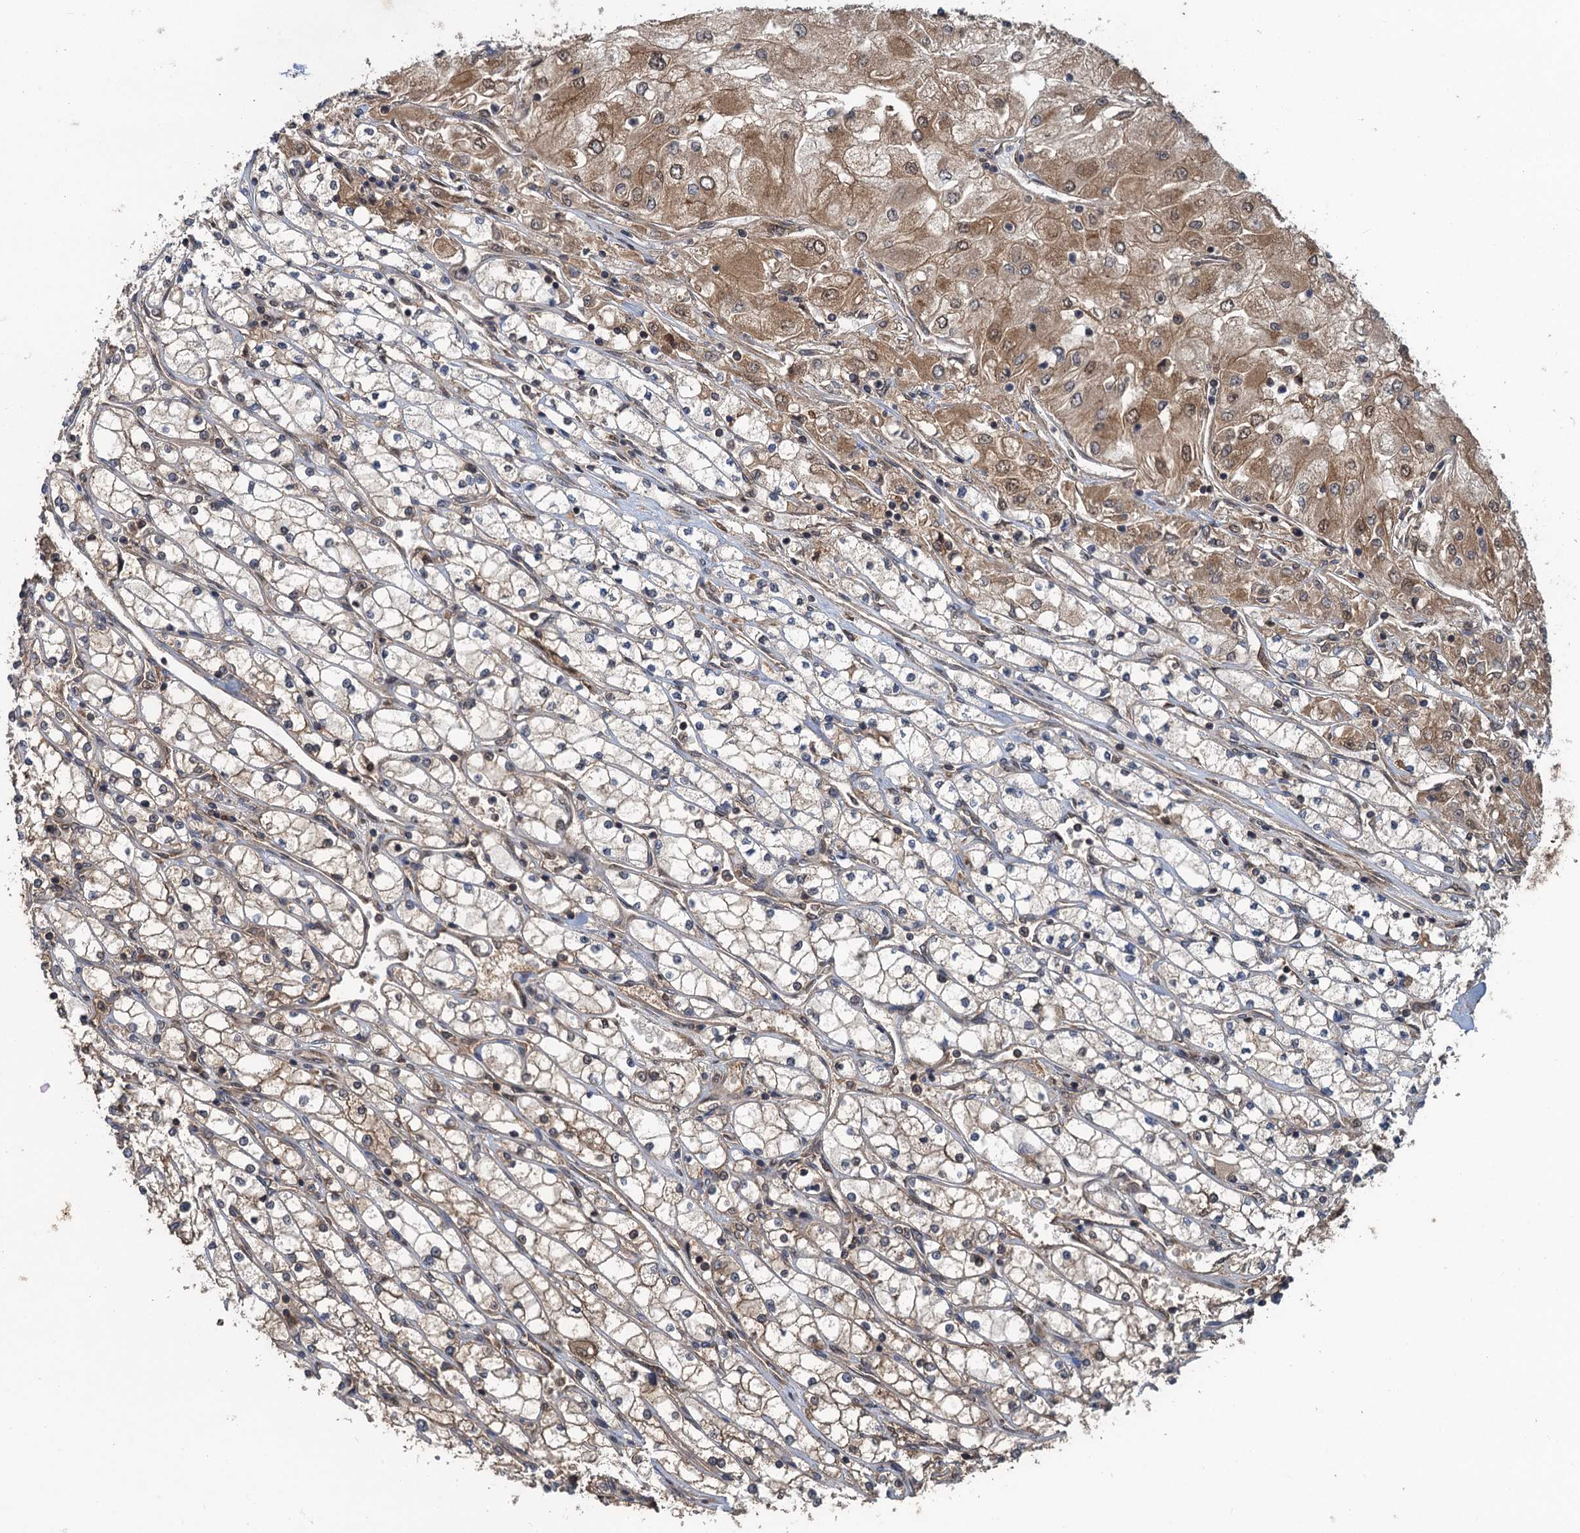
{"staining": {"intensity": "moderate", "quantity": "25%-75%", "location": "cytoplasmic/membranous,nuclear"}, "tissue": "renal cancer", "cell_type": "Tumor cells", "image_type": "cancer", "snomed": [{"axis": "morphology", "description": "Adenocarcinoma, NOS"}, {"axis": "topography", "description": "Kidney"}], "caption": "Immunohistochemistry (IHC) of human renal adenocarcinoma shows medium levels of moderate cytoplasmic/membranous and nuclear expression in about 25%-75% of tumor cells.", "gene": "GLE1", "patient": {"sex": "male", "age": 80}}